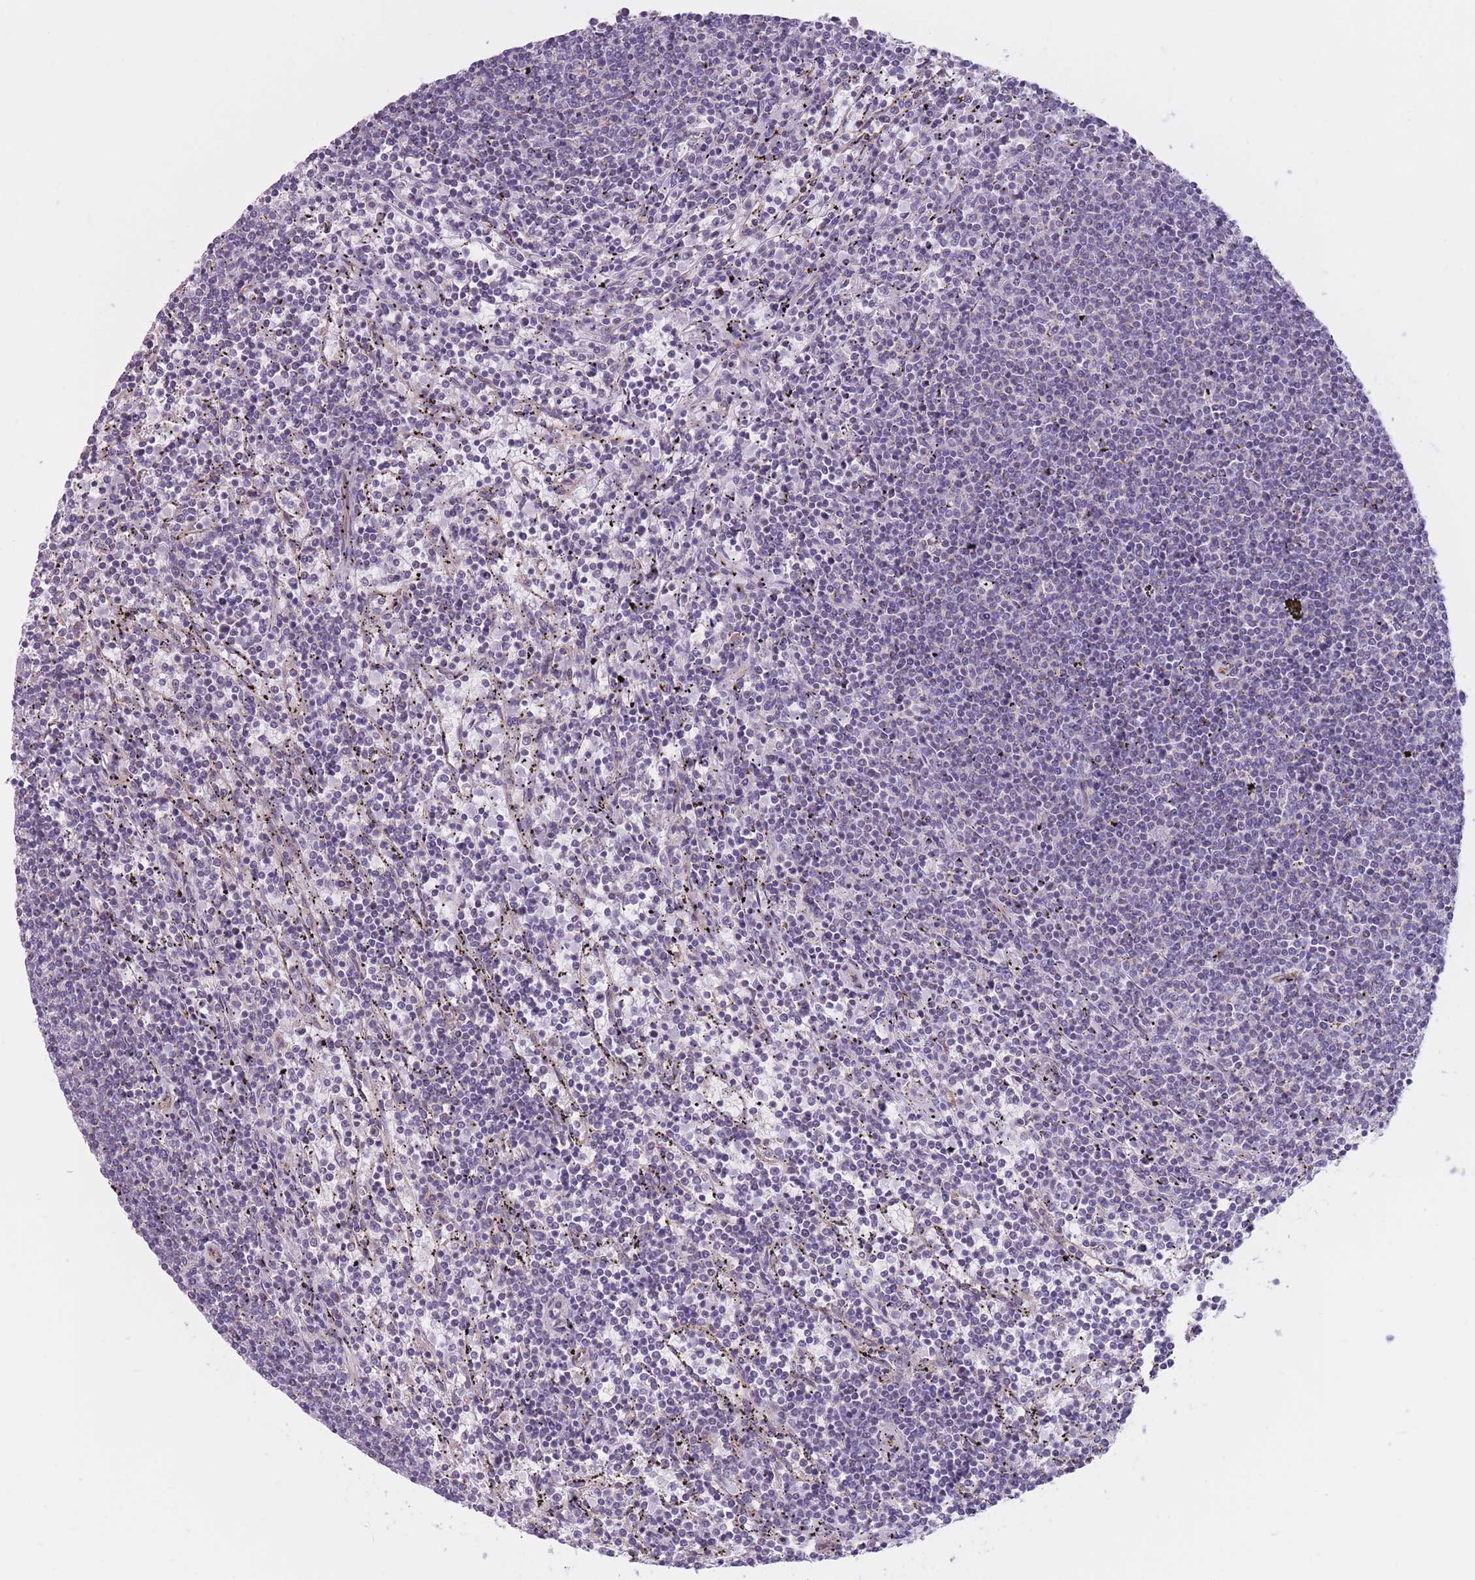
{"staining": {"intensity": "negative", "quantity": "none", "location": "none"}, "tissue": "lymphoma", "cell_type": "Tumor cells", "image_type": "cancer", "snomed": [{"axis": "morphology", "description": "Malignant lymphoma, non-Hodgkin's type, Low grade"}, {"axis": "topography", "description": "Spleen"}], "caption": "Tumor cells show no significant protein staining in low-grade malignant lymphoma, non-Hodgkin's type.", "gene": "SERPINB3", "patient": {"sex": "female", "age": 50}}